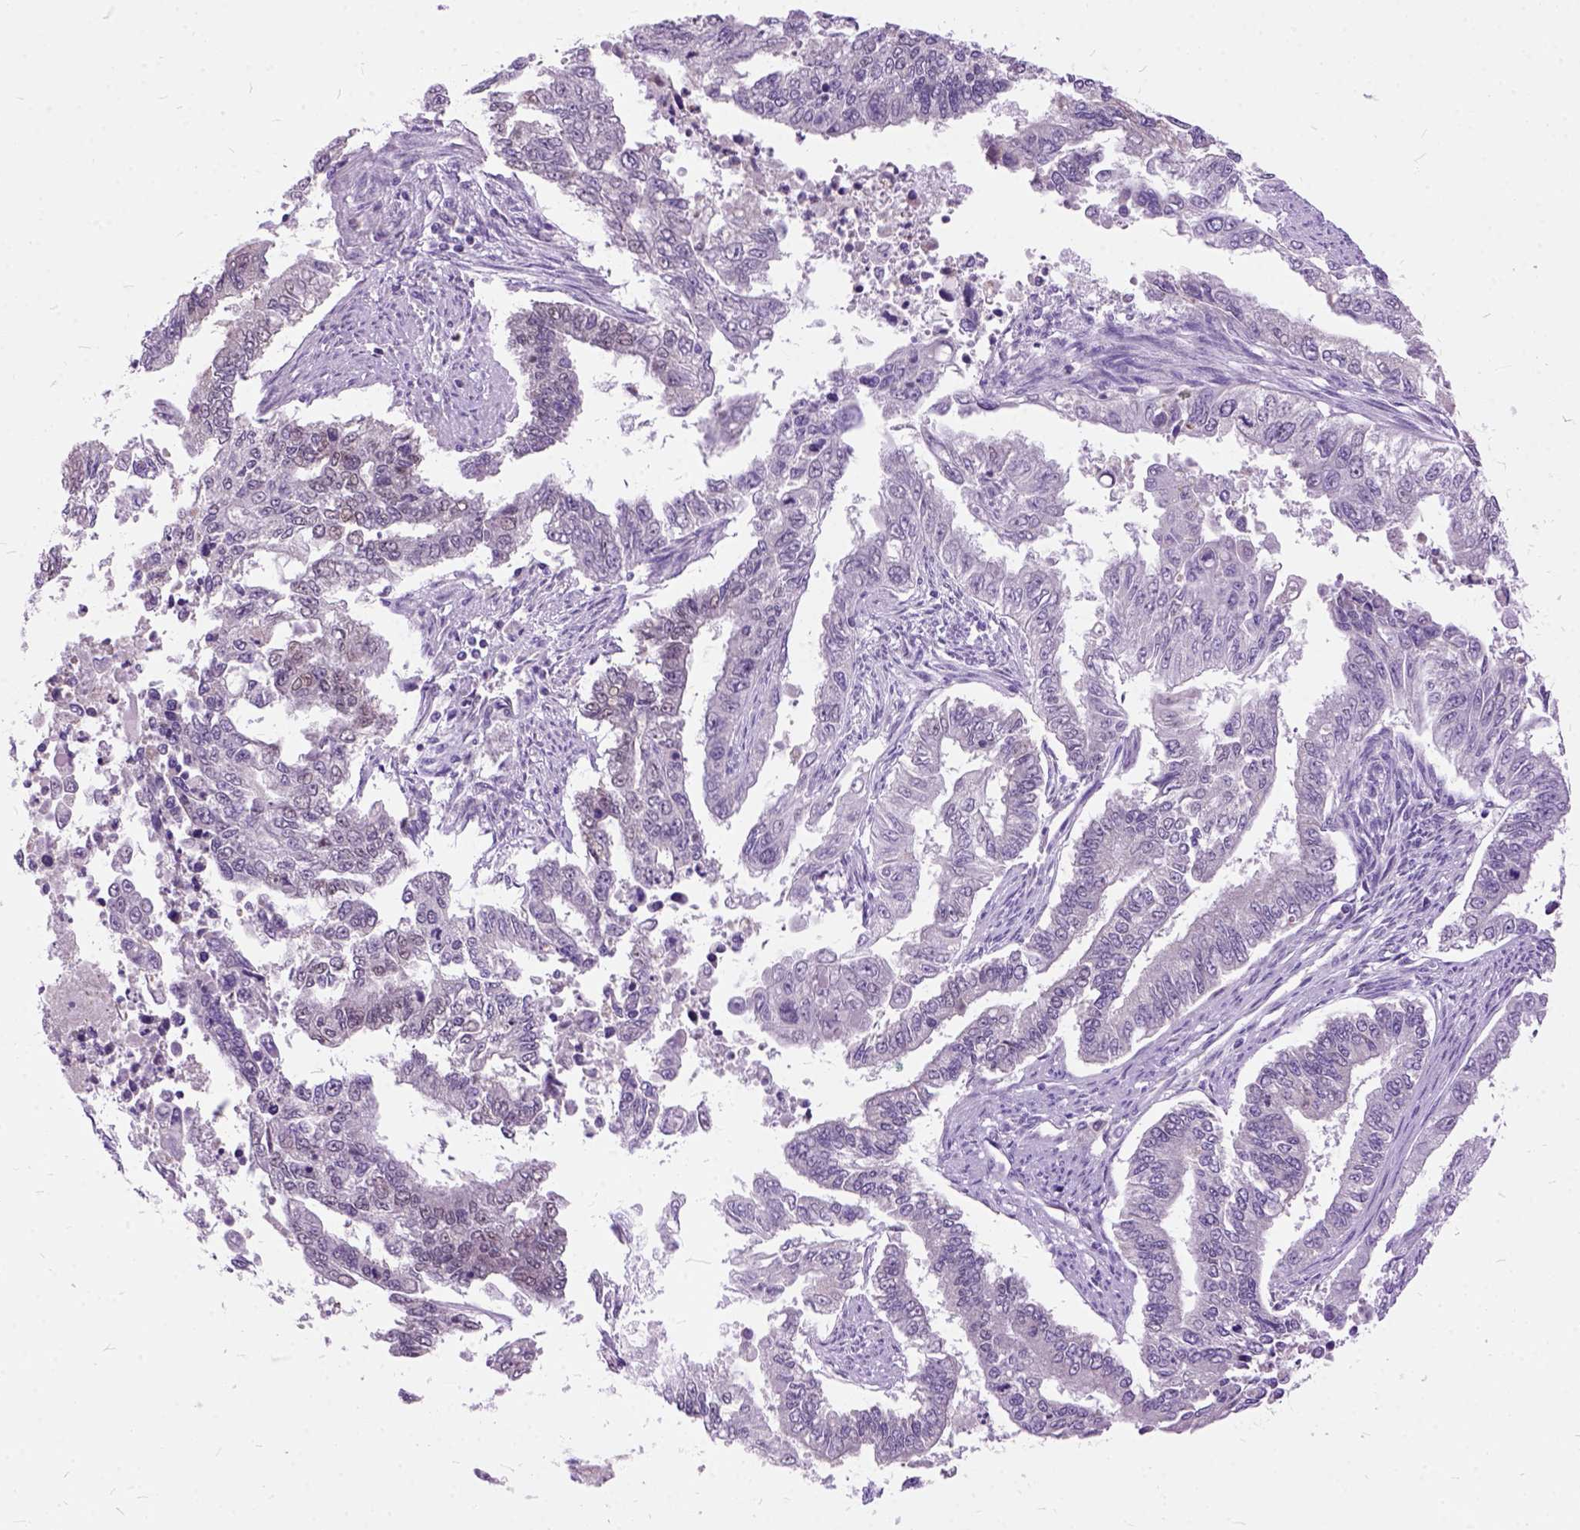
{"staining": {"intensity": "negative", "quantity": "none", "location": "none"}, "tissue": "endometrial cancer", "cell_type": "Tumor cells", "image_type": "cancer", "snomed": [{"axis": "morphology", "description": "Adenocarcinoma, NOS"}, {"axis": "topography", "description": "Uterus"}], "caption": "DAB (3,3'-diaminobenzidine) immunohistochemical staining of human adenocarcinoma (endometrial) demonstrates no significant staining in tumor cells.", "gene": "ORC5", "patient": {"sex": "female", "age": 59}}